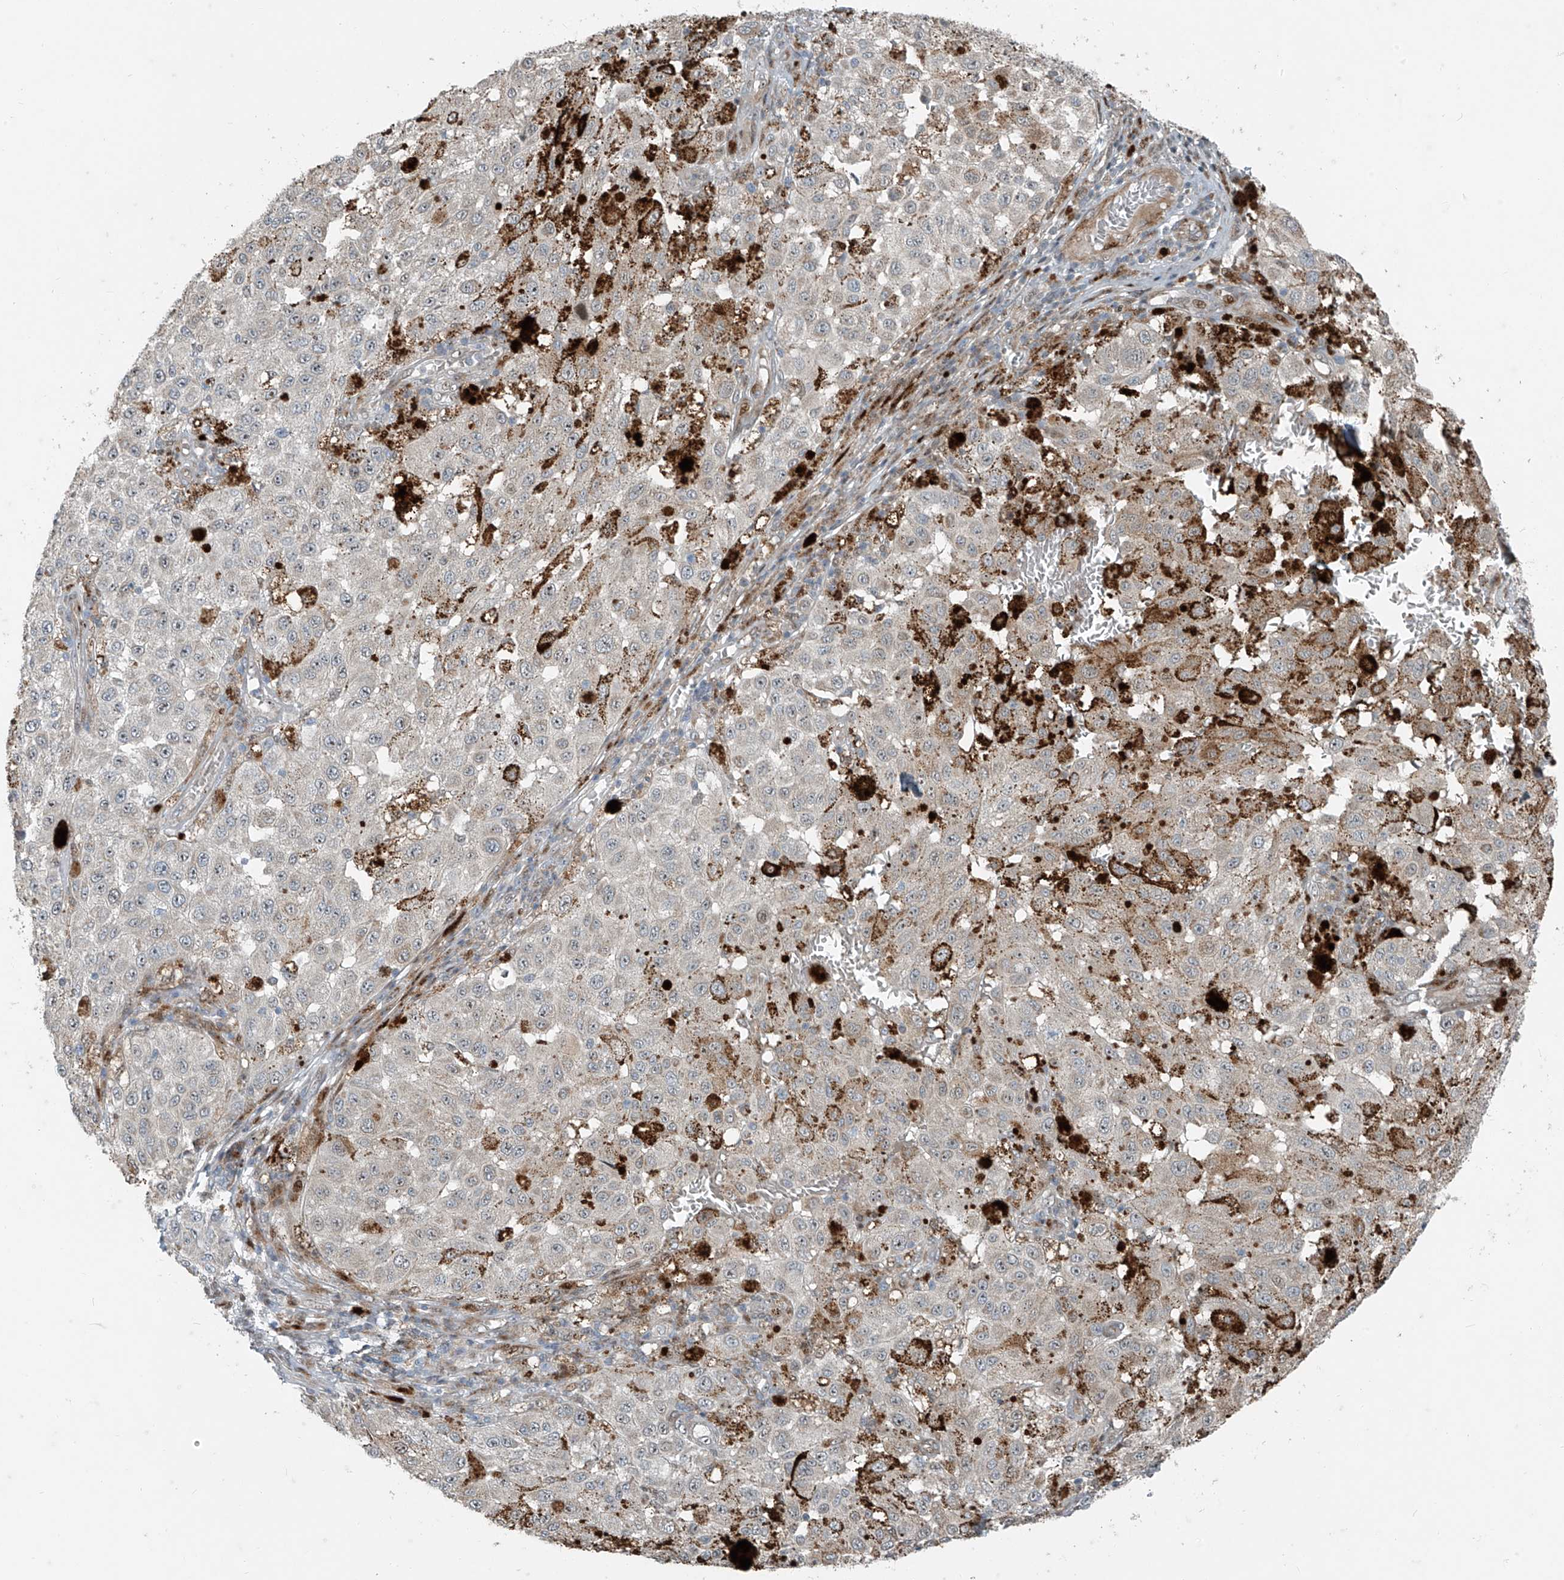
{"staining": {"intensity": "moderate", "quantity": "<25%", "location": "cytoplasmic/membranous"}, "tissue": "melanoma", "cell_type": "Tumor cells", "image_type": "cancer", "snomed": [{"axis": "morphology", "description": "Malignant melanoma, NOS"}, {"axis": "topography", "description": "Skin"}], "caption": "Malignant melanoma tissue demonstrates moderate cytoplasmic/membranous positivity in approximately <25% of tumor cells, visualized by immunohistochemistry. Immunohistochemistry (ihc) stains the protein in brown and the nuclei are stained blue.", "gene": "PPCS", "patient": {"sex": "female", "age": 64}}